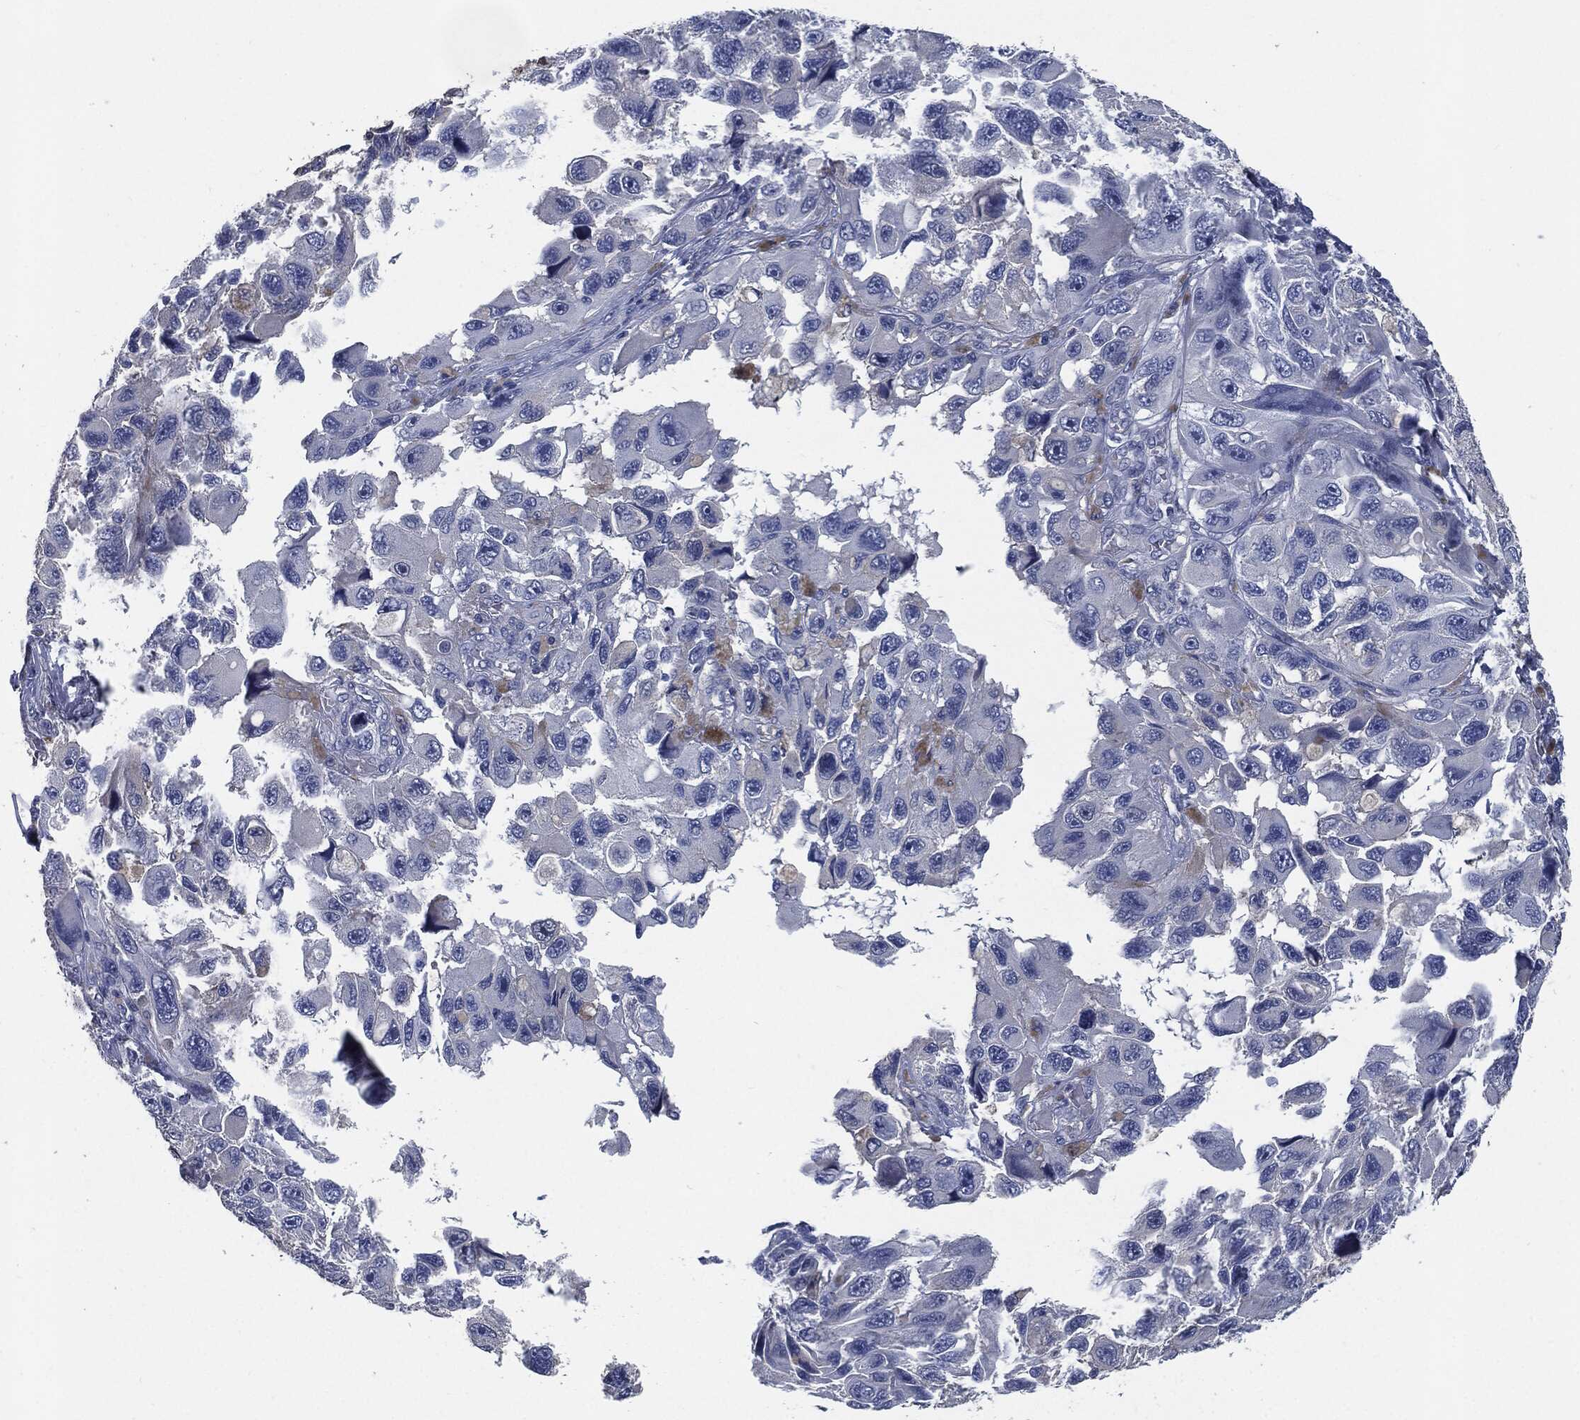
{"staining": {"intensity": "negative", "quantity": "none", "location": "none"}, "tissue": "melanoma", "cell_type": "Tumor cells", "image_type": "cancer", "snomed": [{"axis": "morphology", "description": "Malignant melanoma, NOS"}, {"axis": "topography", "description": "Skin"}], "caption": "Tumor cells show no significant protein expression in melanoma.", "gene": "CD27", "patient": {"sex": "female", "age": 73}}